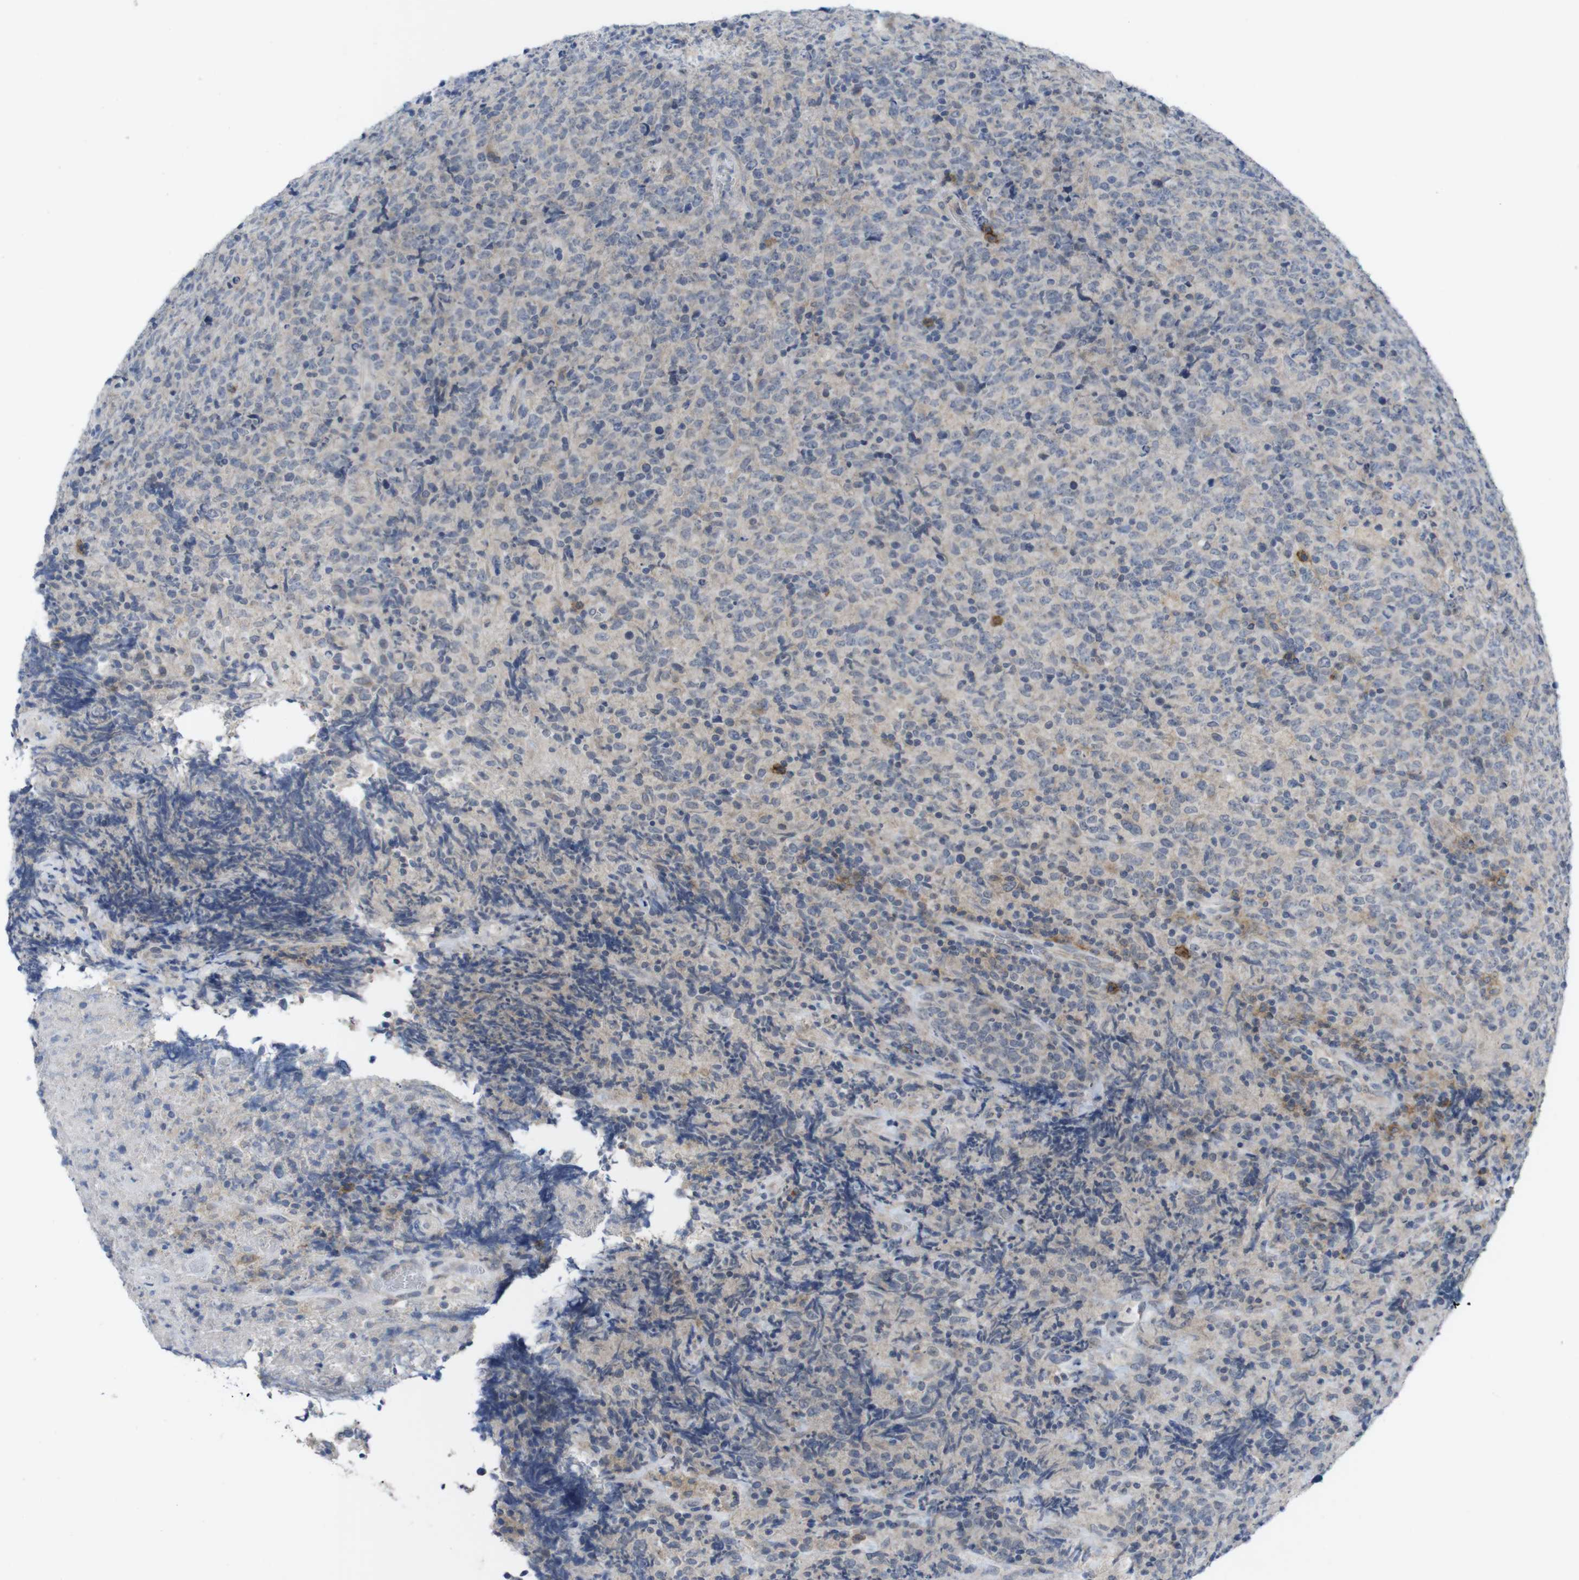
{"staining": {"intensity": "weak", "quantity": "<25%", "location": "cytoplasmic/membranous"}, "tissue": "lymphoma", "cell_type": "Tumor cells", "image_type": "cancer", "snomed": [{"axis": "morphology", "description": "Malignant lymphoma, non-Hodgkin's type, High grade"}, {"axis": "topography", "description": "Tonsil"}], "caption": "An image of human malignant lymphoma, non-Hodgkin's type (high-grade) is negative for staining in tumor cells. The staining was performed using DAB to visualize the protein expression in brown, while the nuclei were stained in blue with hematoxylin (Magnification: 20x).", "gene": "SLAMF7", "patient": {"sex": "female", "age": 36}}